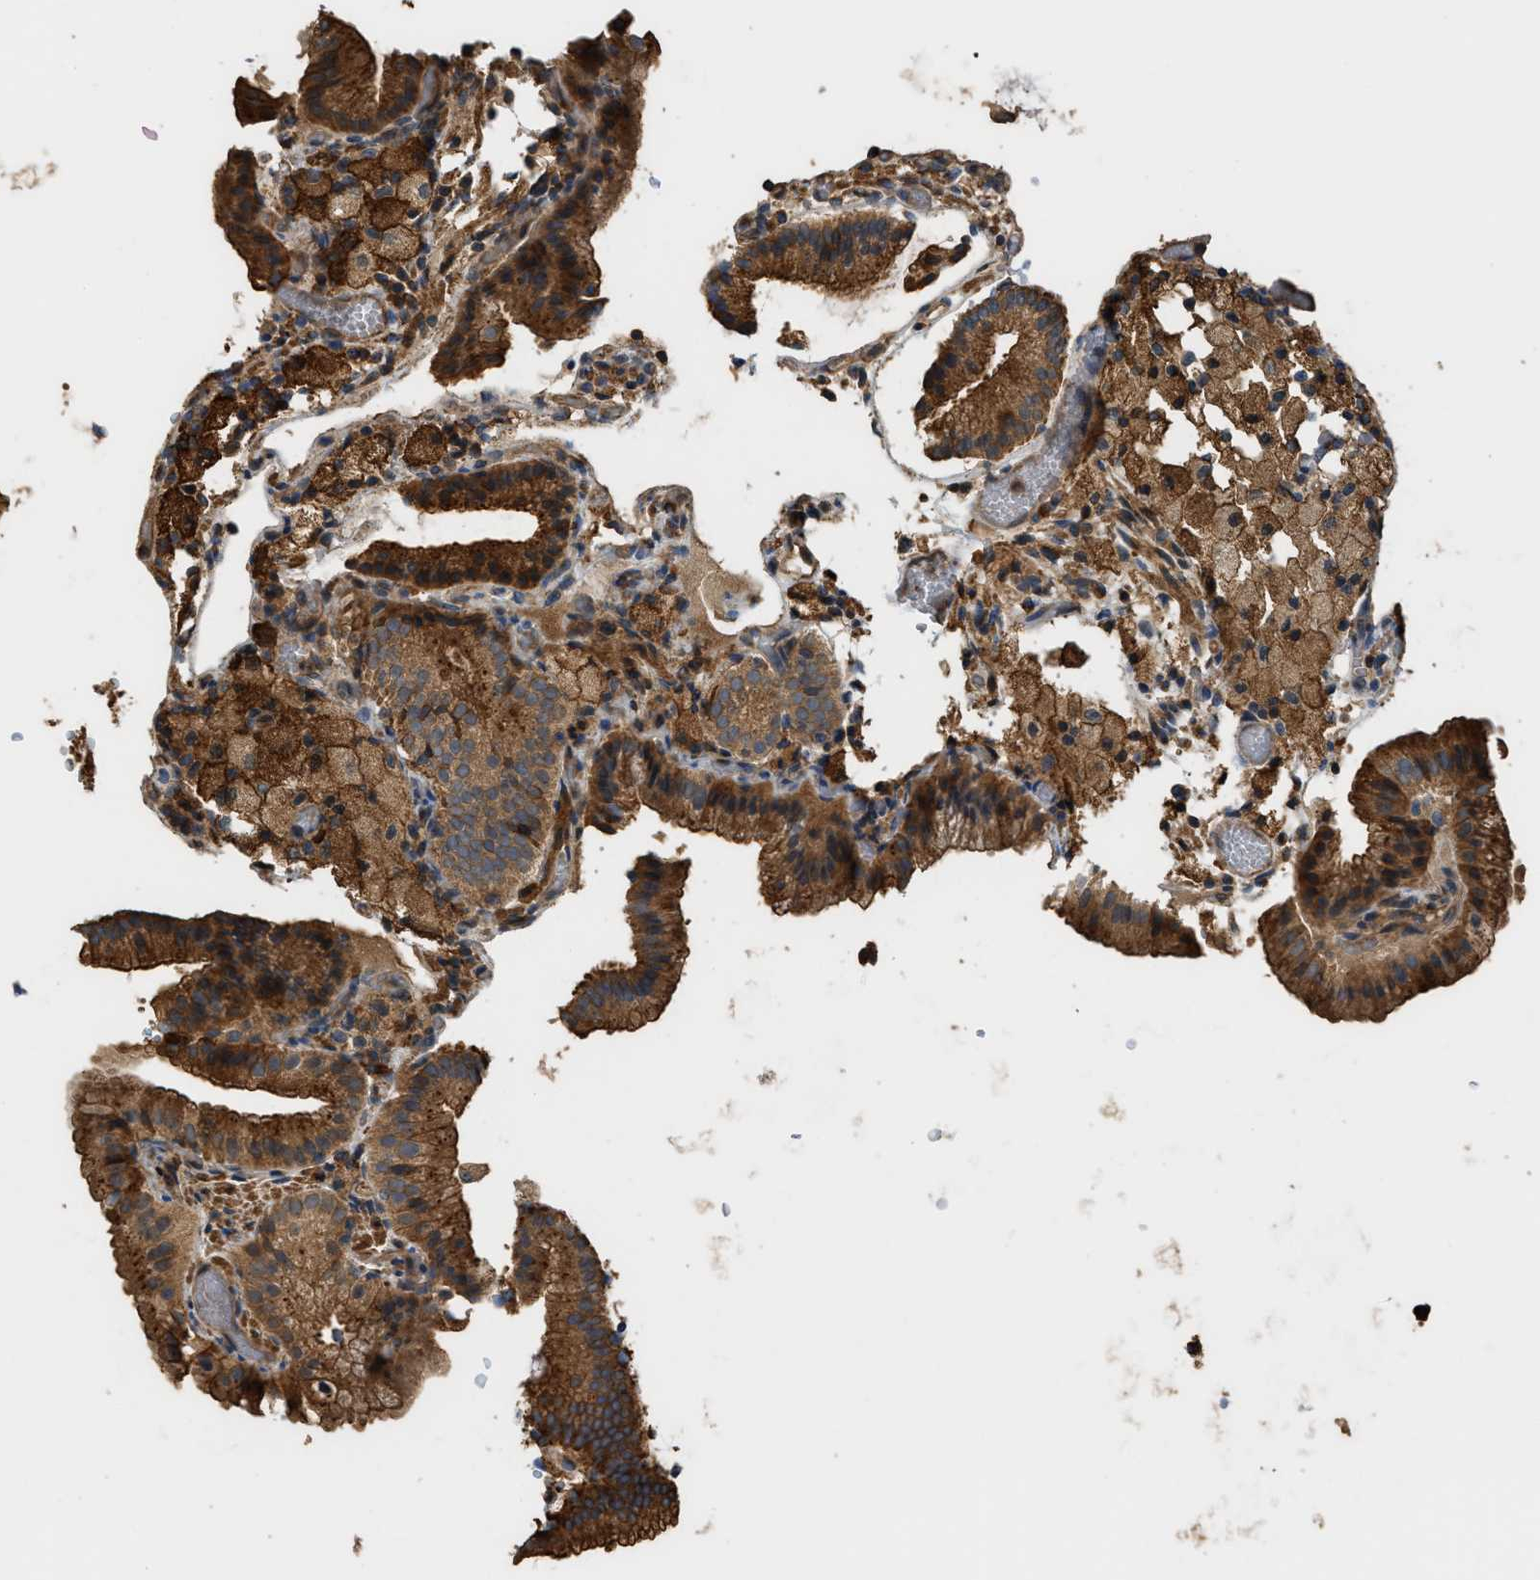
{"staining": {"intensity": "strong", "quantity": ">75%", "location": "cytoplasmic/membranous"}, "tissue": "gallbladder", "cell_type": "Glandular cells", "image_type": "normal", "snomed": [{"axis": "morphology", "description": "Normal tissue, NOS"}, {"axis": "topography", "description": "Gallbladder"}], "caption": "Immunohistochemistry (DAB) staining of benign gallbladder demonstrates strong cytoplasmic/membranous protein expression in approximately >75% of glandular cells.", "gene": "DDHD2", "patient": {"sex": "male", "age": 54}}